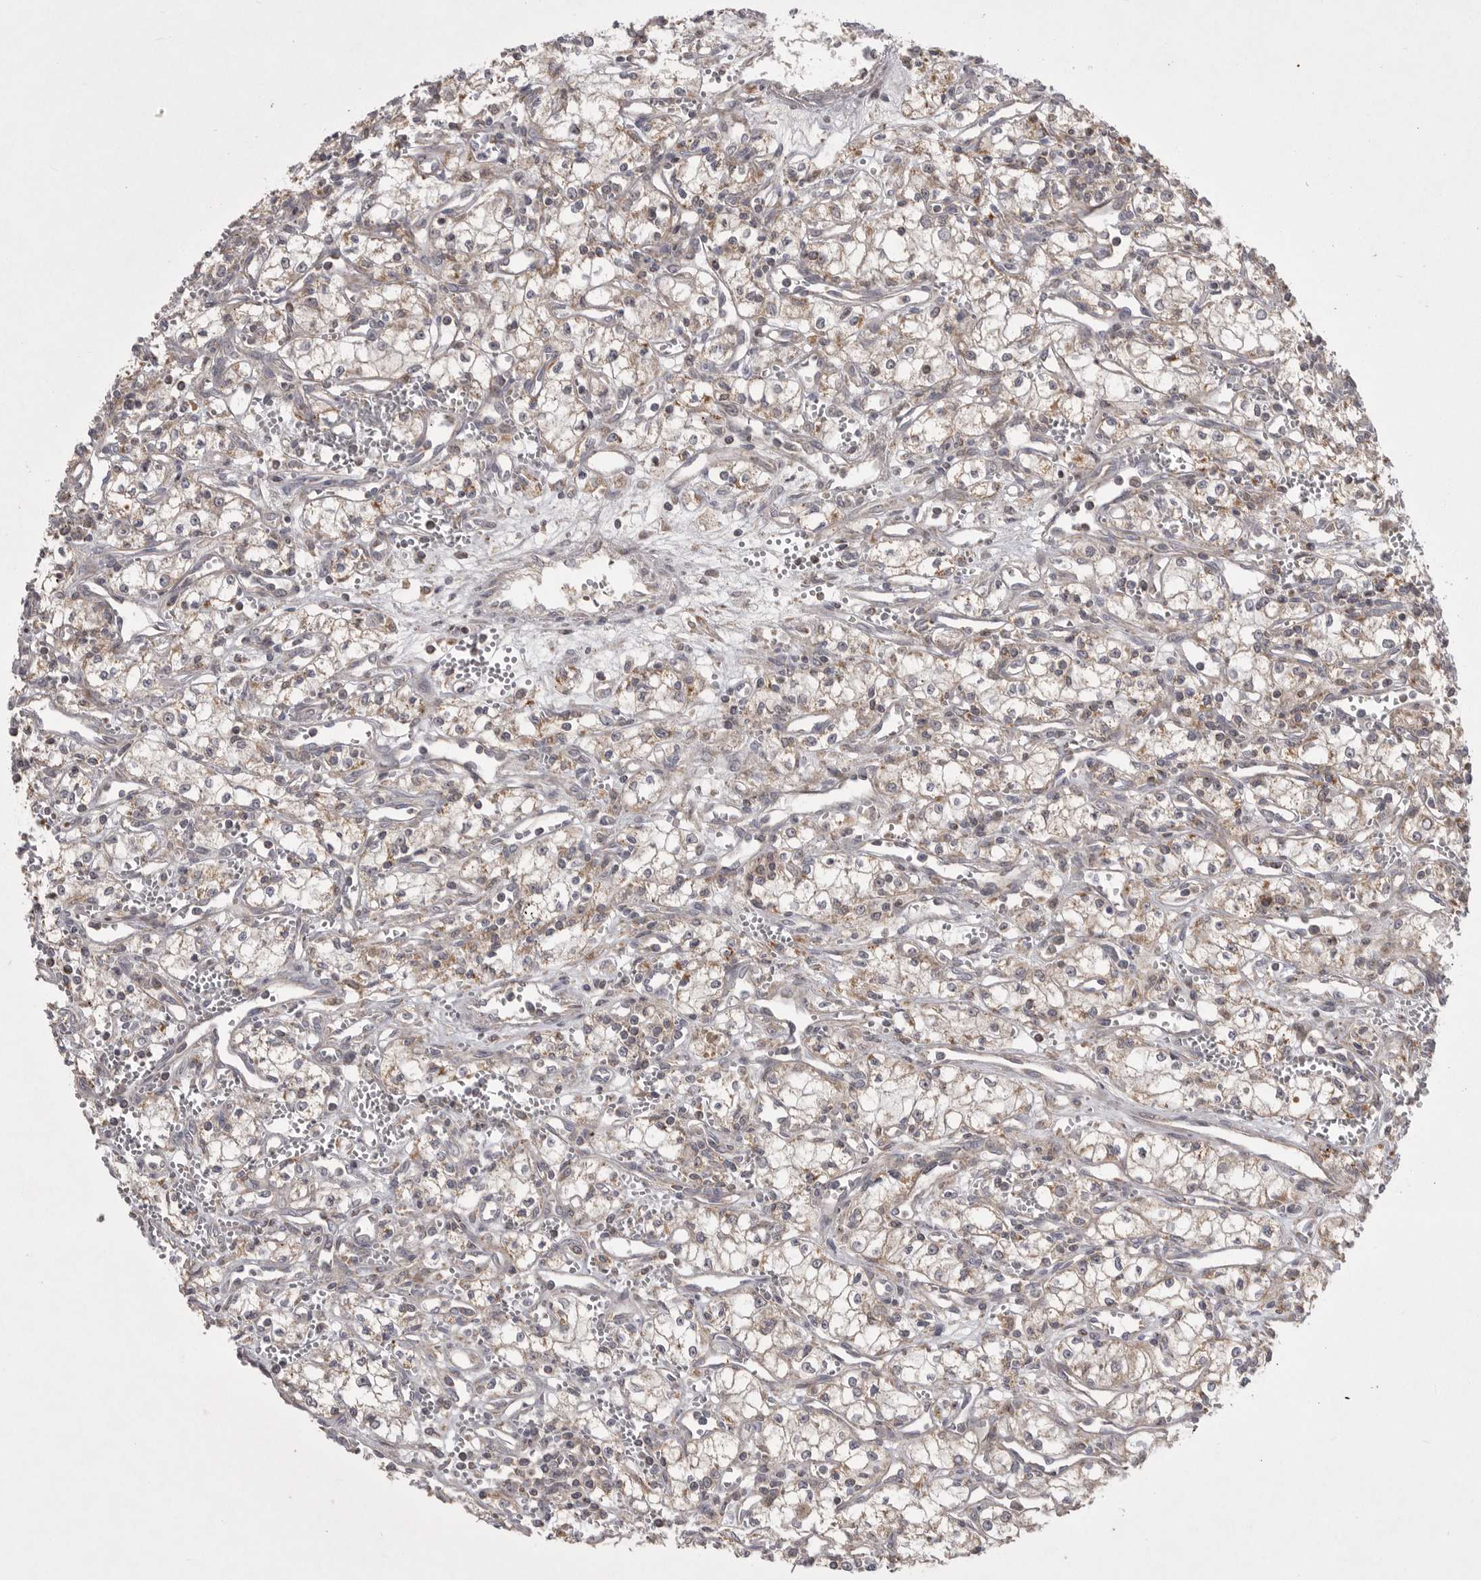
{"staining": {"intensity": "weak", "quantity": ">75%", "location": "cytoplasmic/membranous"}, "tissue": "renal cancer", "cell_type": "Tumor cells", "image_type": "cancer", "snomed": [{"axis": "morphology", "description": "Adenocarcinoma, NOS"}, {"axis": "topography", "description": "Kidney"}], "caption": "Immunohistochemistry (DAB) staining of renal cancer (adenocarcinoma) exhibits weak cytoplasmic/membranous protein expression in approximately >75% of tumor cells. The staining was performed using DAB (3,3'-diaminobenzidine), with brown indicating positive protein expression. Nuclei are stained blue with hematoxylin.", "gene": "KYAT3", "patient": {"sex": "male", "age": 59}}